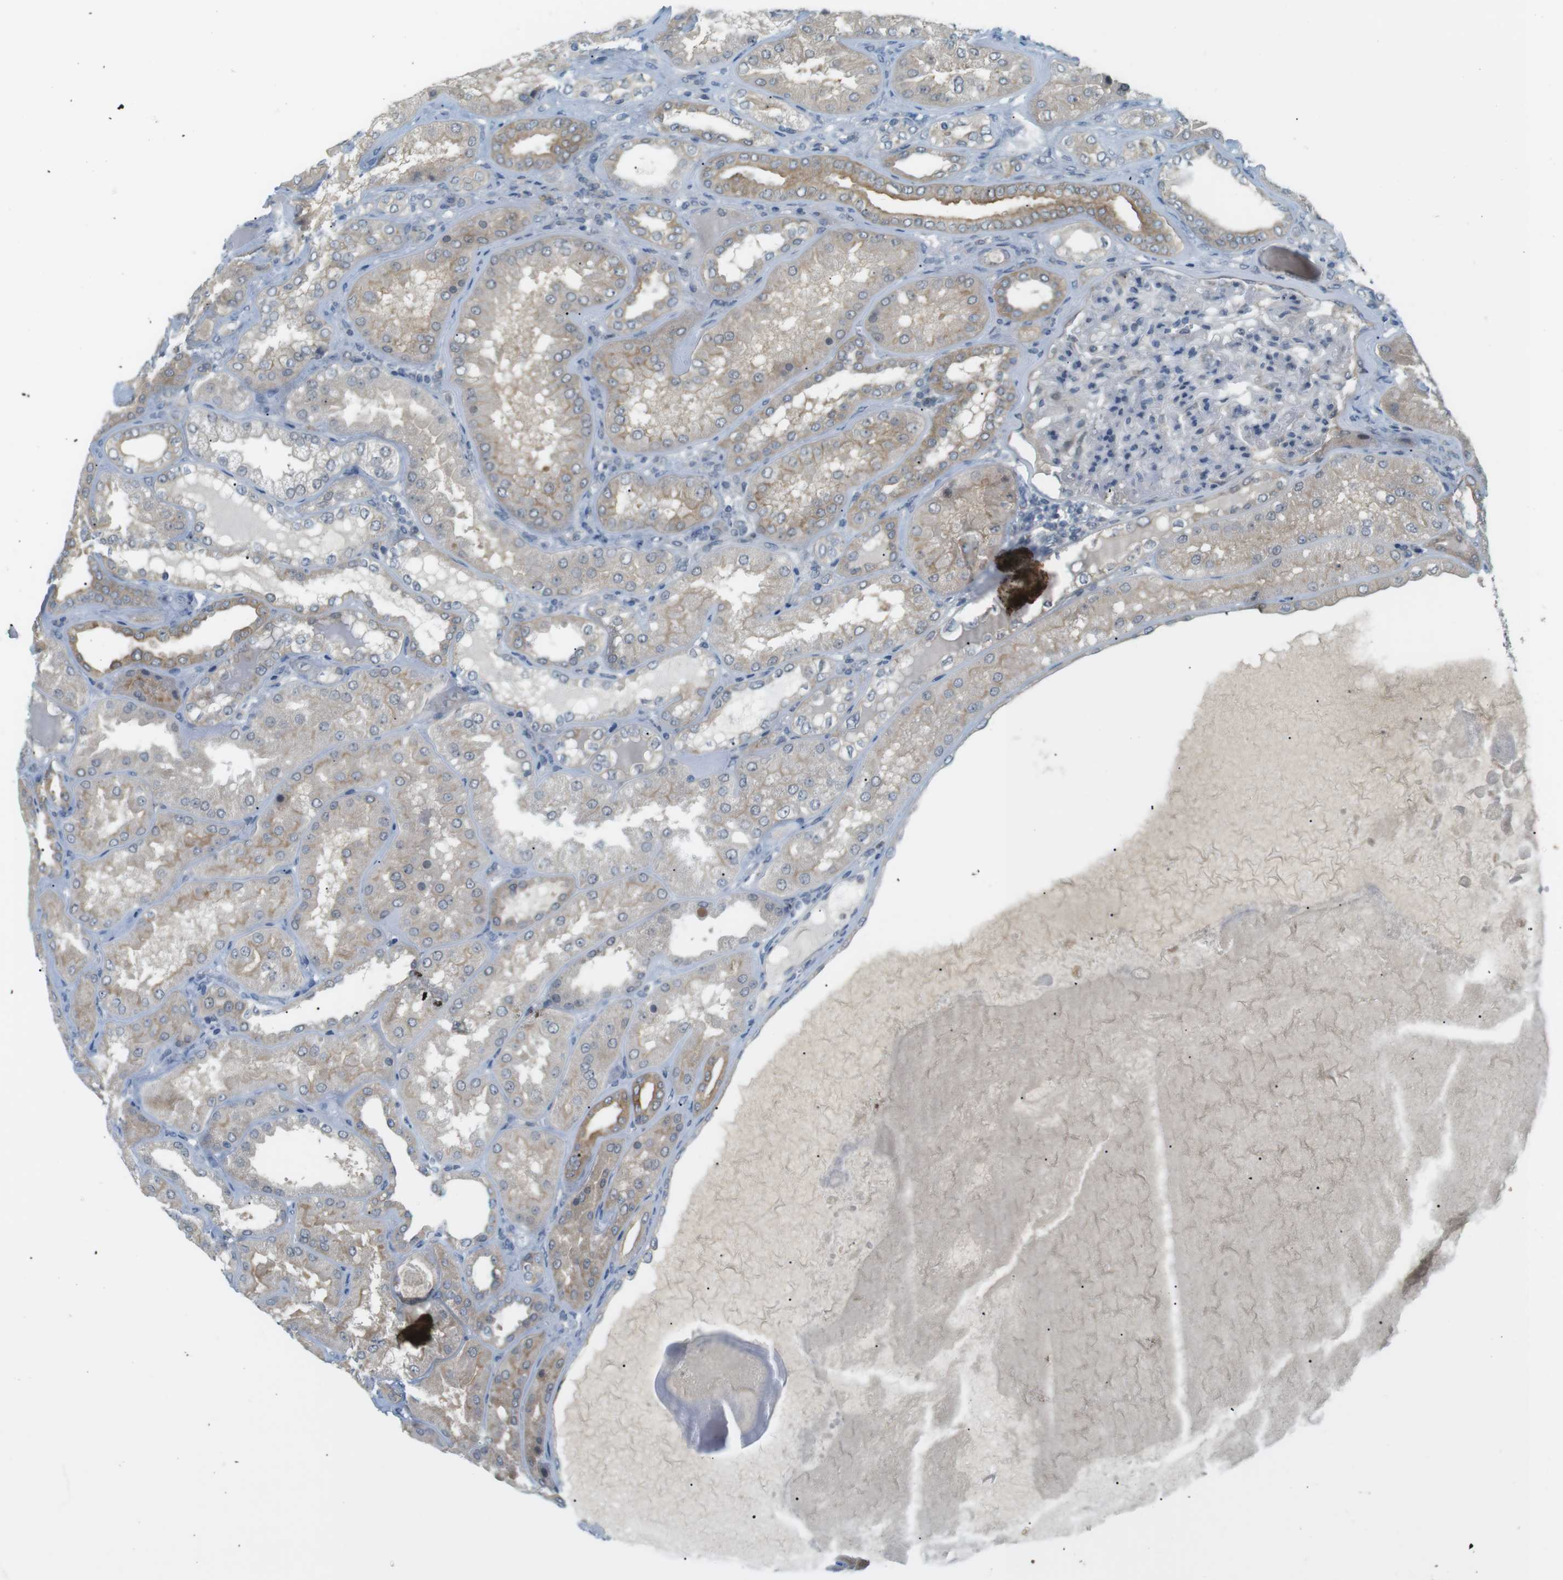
{"staining": {"intensity": "negative", "quantity": "none", "location": "none"}, "tissue": "kidney", "cell_type": "Cells in glomeruli", "image_type": "normal", "snomed": [{"axis": "morphology", "description": "Normal tissue, NOS"}, {"axis": "topography", "description": "Kidney"}], "caption": "The micrograph displays no staining of cells in glomeruli in benign kidney. (DAB immunohistochemistry (IHC) visualized using brightfield microscopy, high magnification).", "gene": "RTN3", "patient": {"sex": "female", "age": 56}}